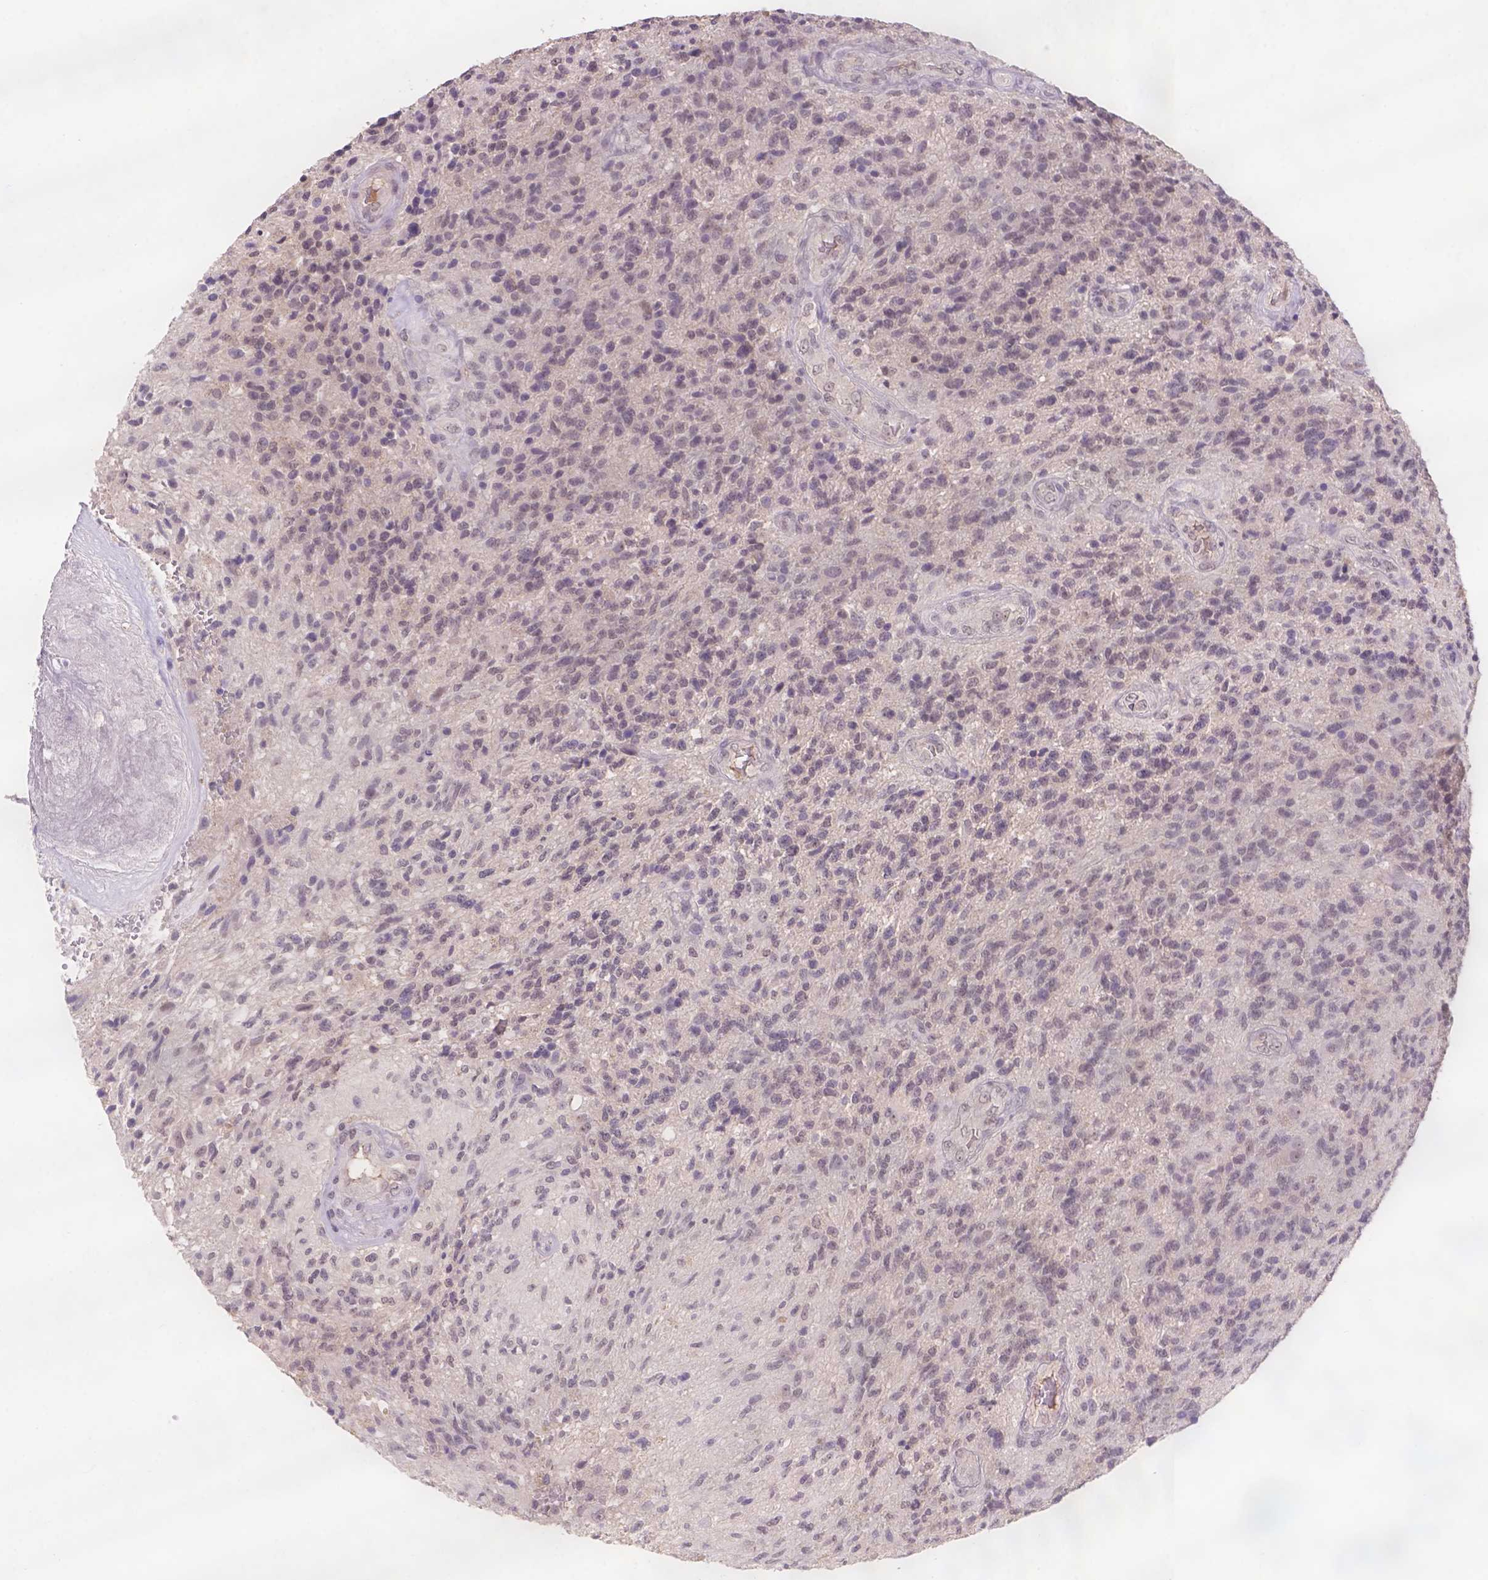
{"staining": {"intensity": "weak", "quantity": "25%-75%", "location": "nuclear"}, "tissue": "glioma", "cell_type": "Tumor cells", "image_type": "cancer", "snomed": [{"axis": "morphology", "description": "Glioma, malignant, High grade"}, {"axis": "topography", "description": "Brain"}], "caption": "Protein expression analysis of malignant high-grade glioma displays weak nuclear expression in about 25%-75% of tumor cells.", "gene": "SCML4", "patient": {"sex": "male", "age": 56}}